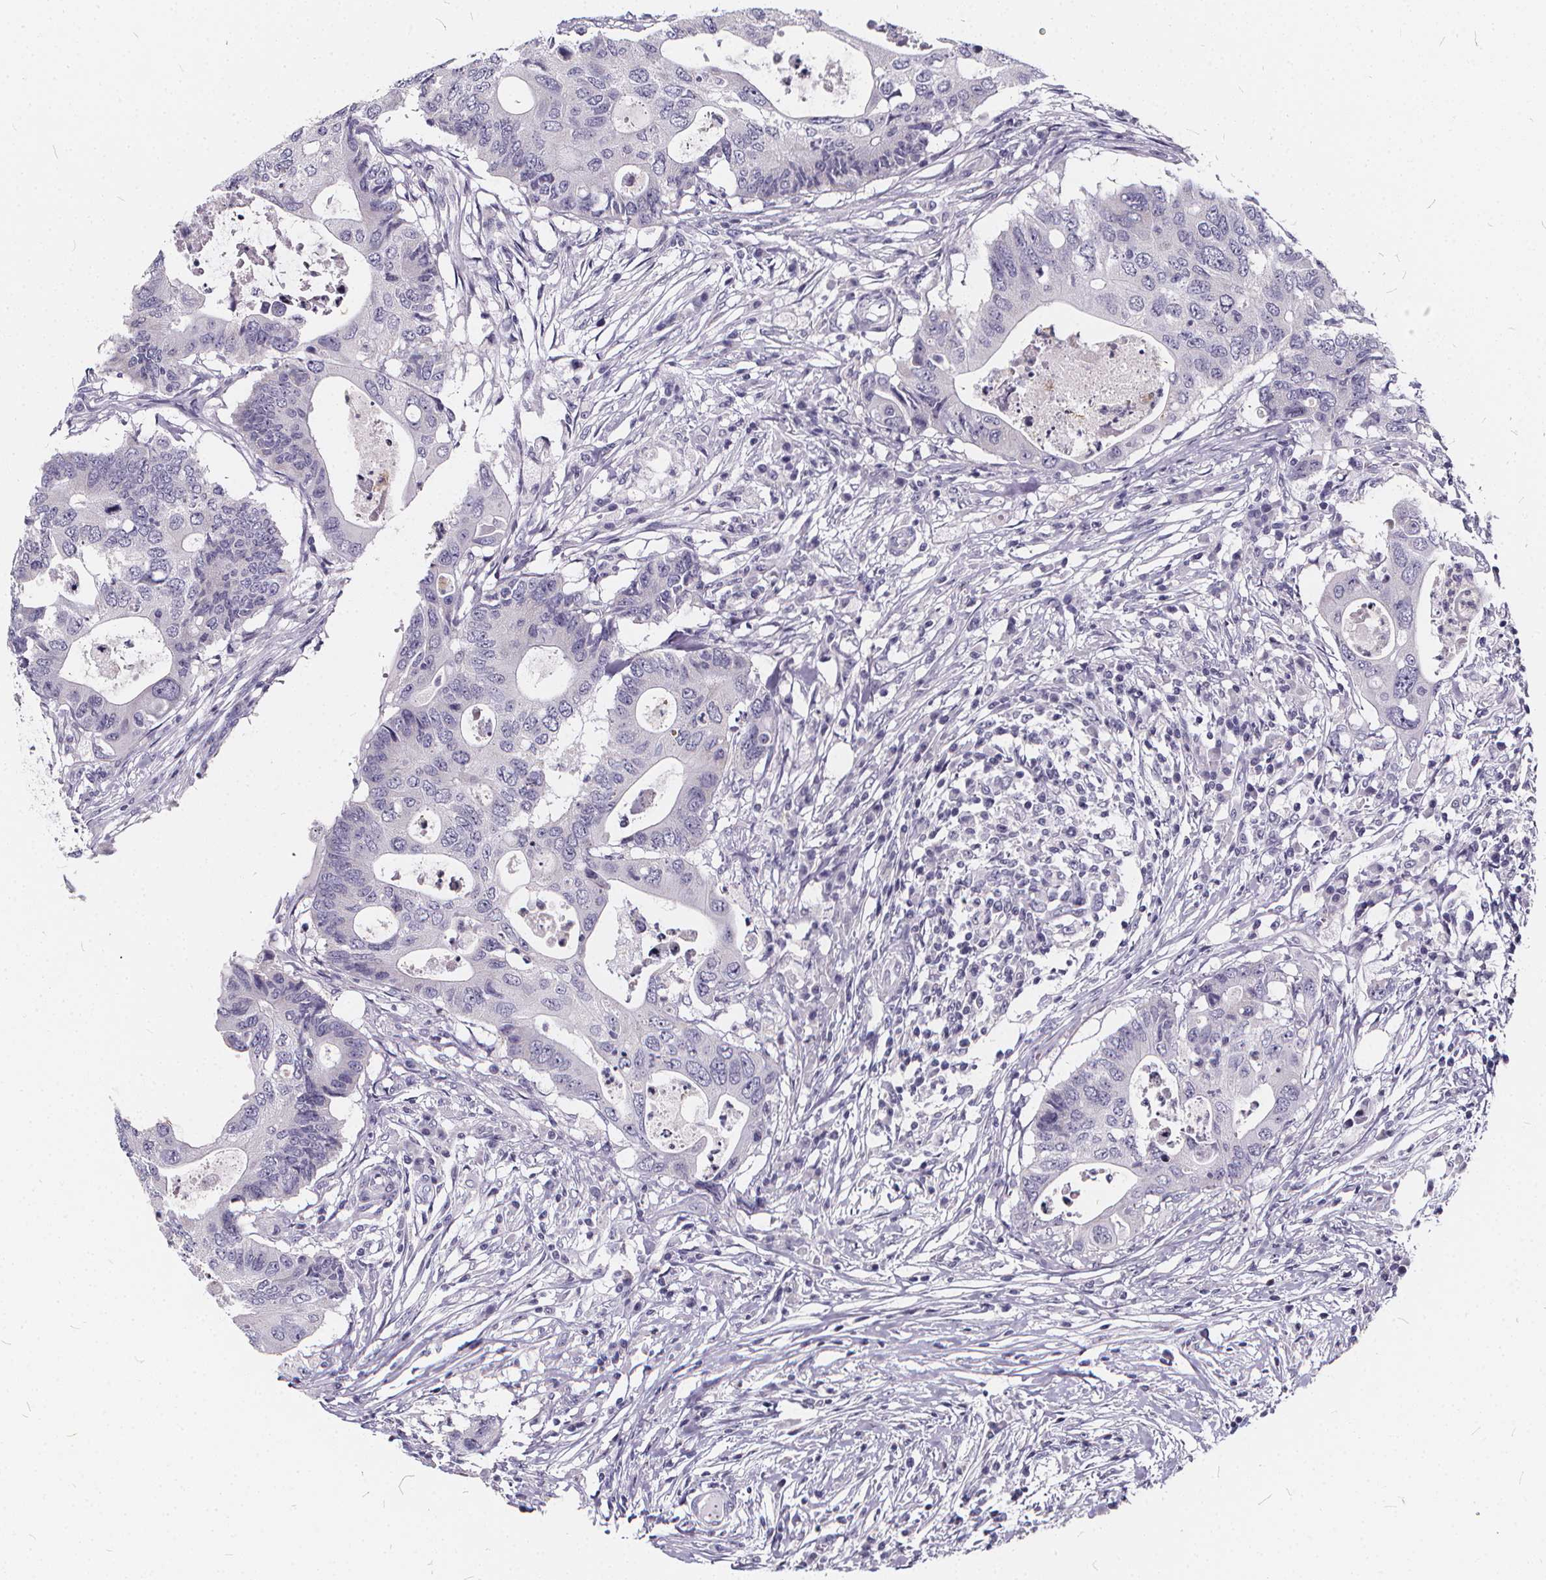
{"staining": {"intensity": "negative", "quantity": "none", "location": "none"}, "tissue": "colorectal cancer", "cell_type": "Tumor cells", "image_type": "cancer", "snomed": [{"axis": "morphology", "description": "Adenocarcinoma, NOS"}, {"axis": "topography", "description": "Colon"}], "caption": "The photomicrograph shows no significant staining in tumor cells of colorectal adenocarcinoma.", "gene": "SPEF2", "patient": {"sex": "male", "age": 71}}